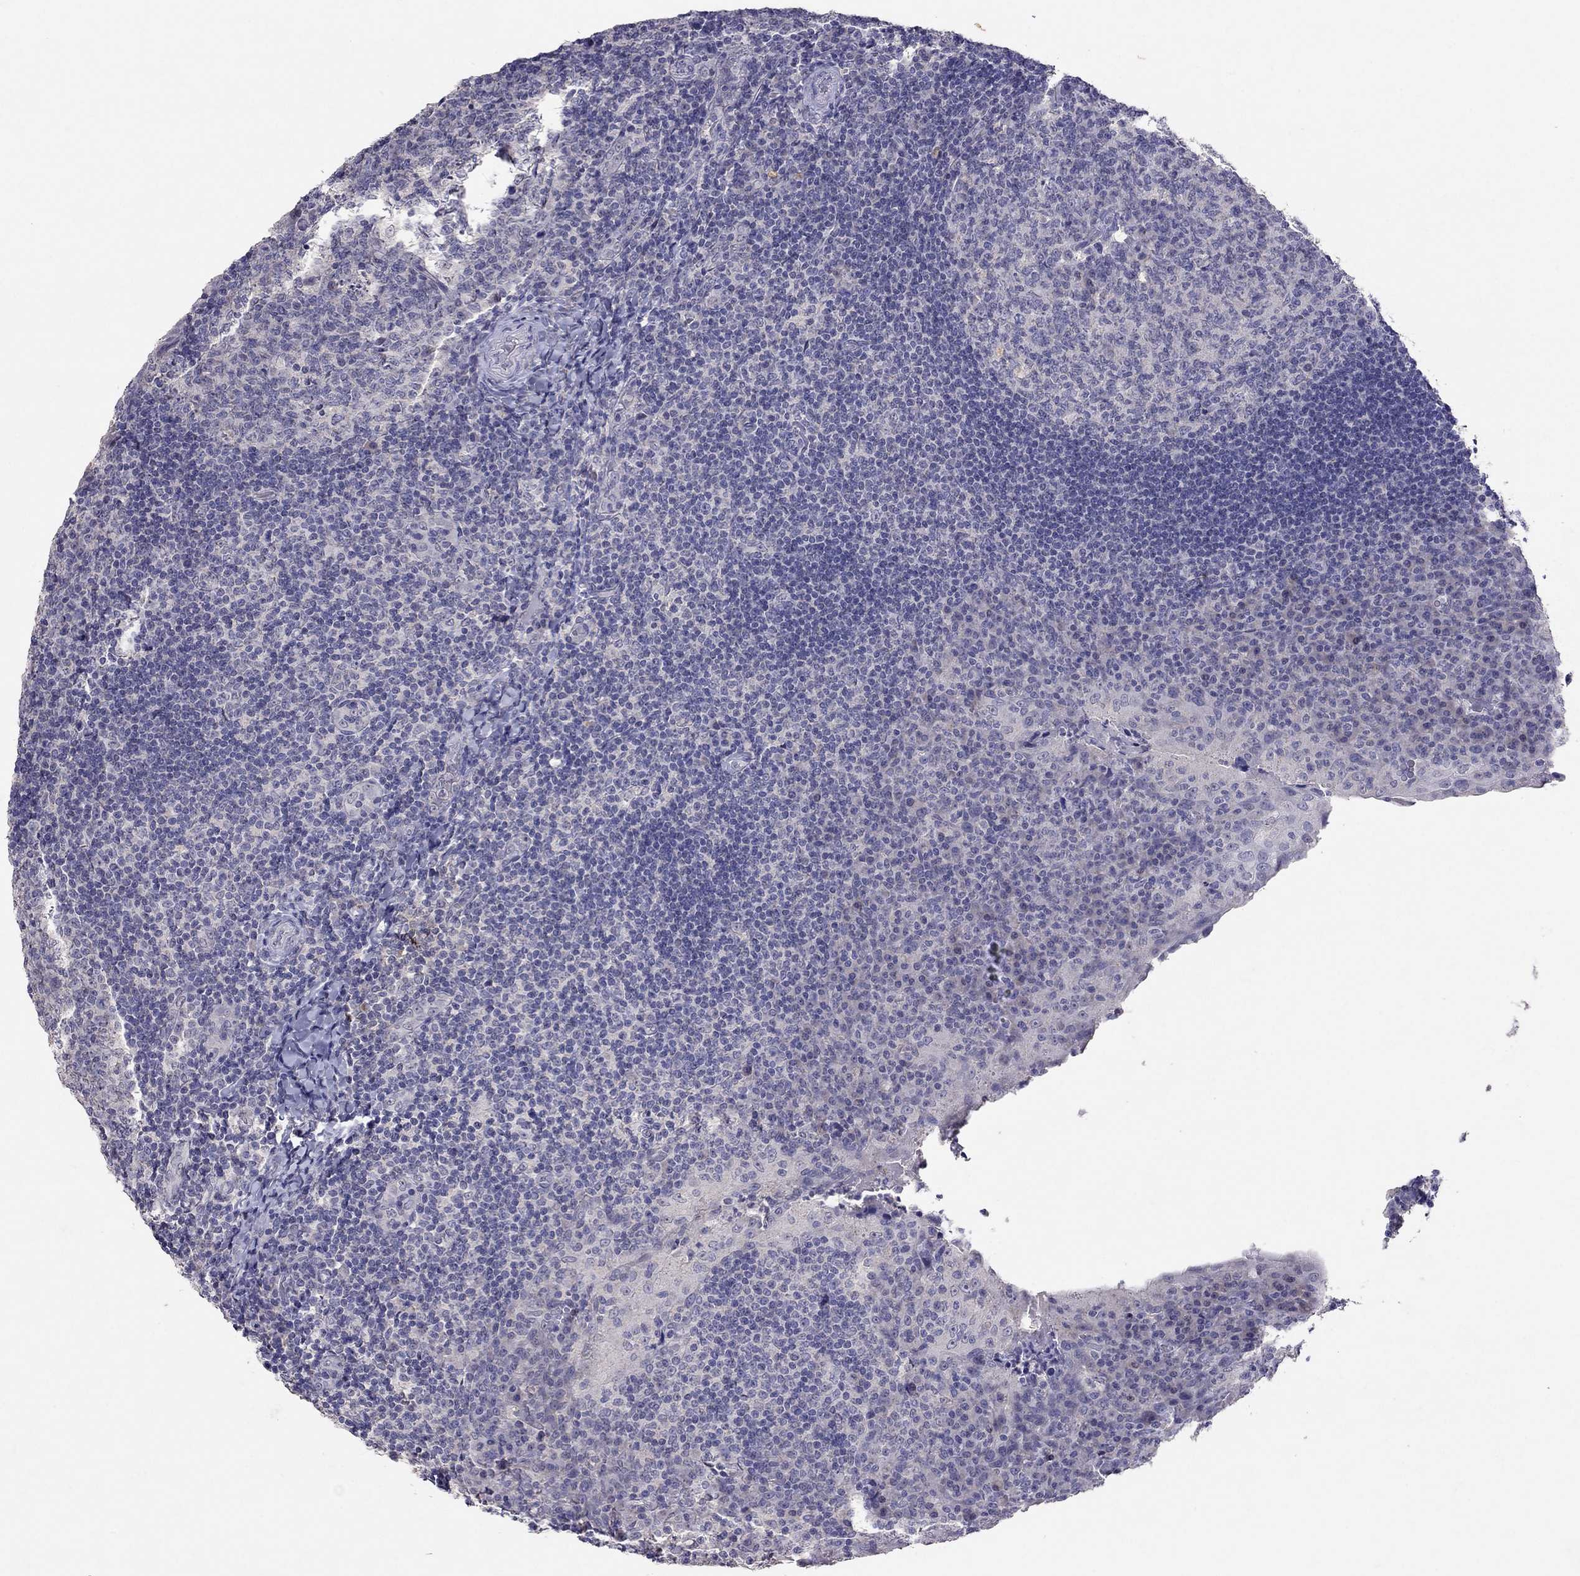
{"staining": {"intensity": "negative", "quantity": "none", "location": "none"}, "tissue": "tonsil", "cell_type": "Germinal center cells", "image_type": "normal", "snomed": [{"axis": "morphology", "description": "Normal tissue, NOS"}, {"axis": "topography", "description": "Tonsil"}], "caption": "DAB (3,3'-diaminobenzidine) immunohistochemical staining of normal human tonsil displays no significant positivity in germinal center cells.", "gene": "FST", "patient": {"sex": "male", "age": 17}}